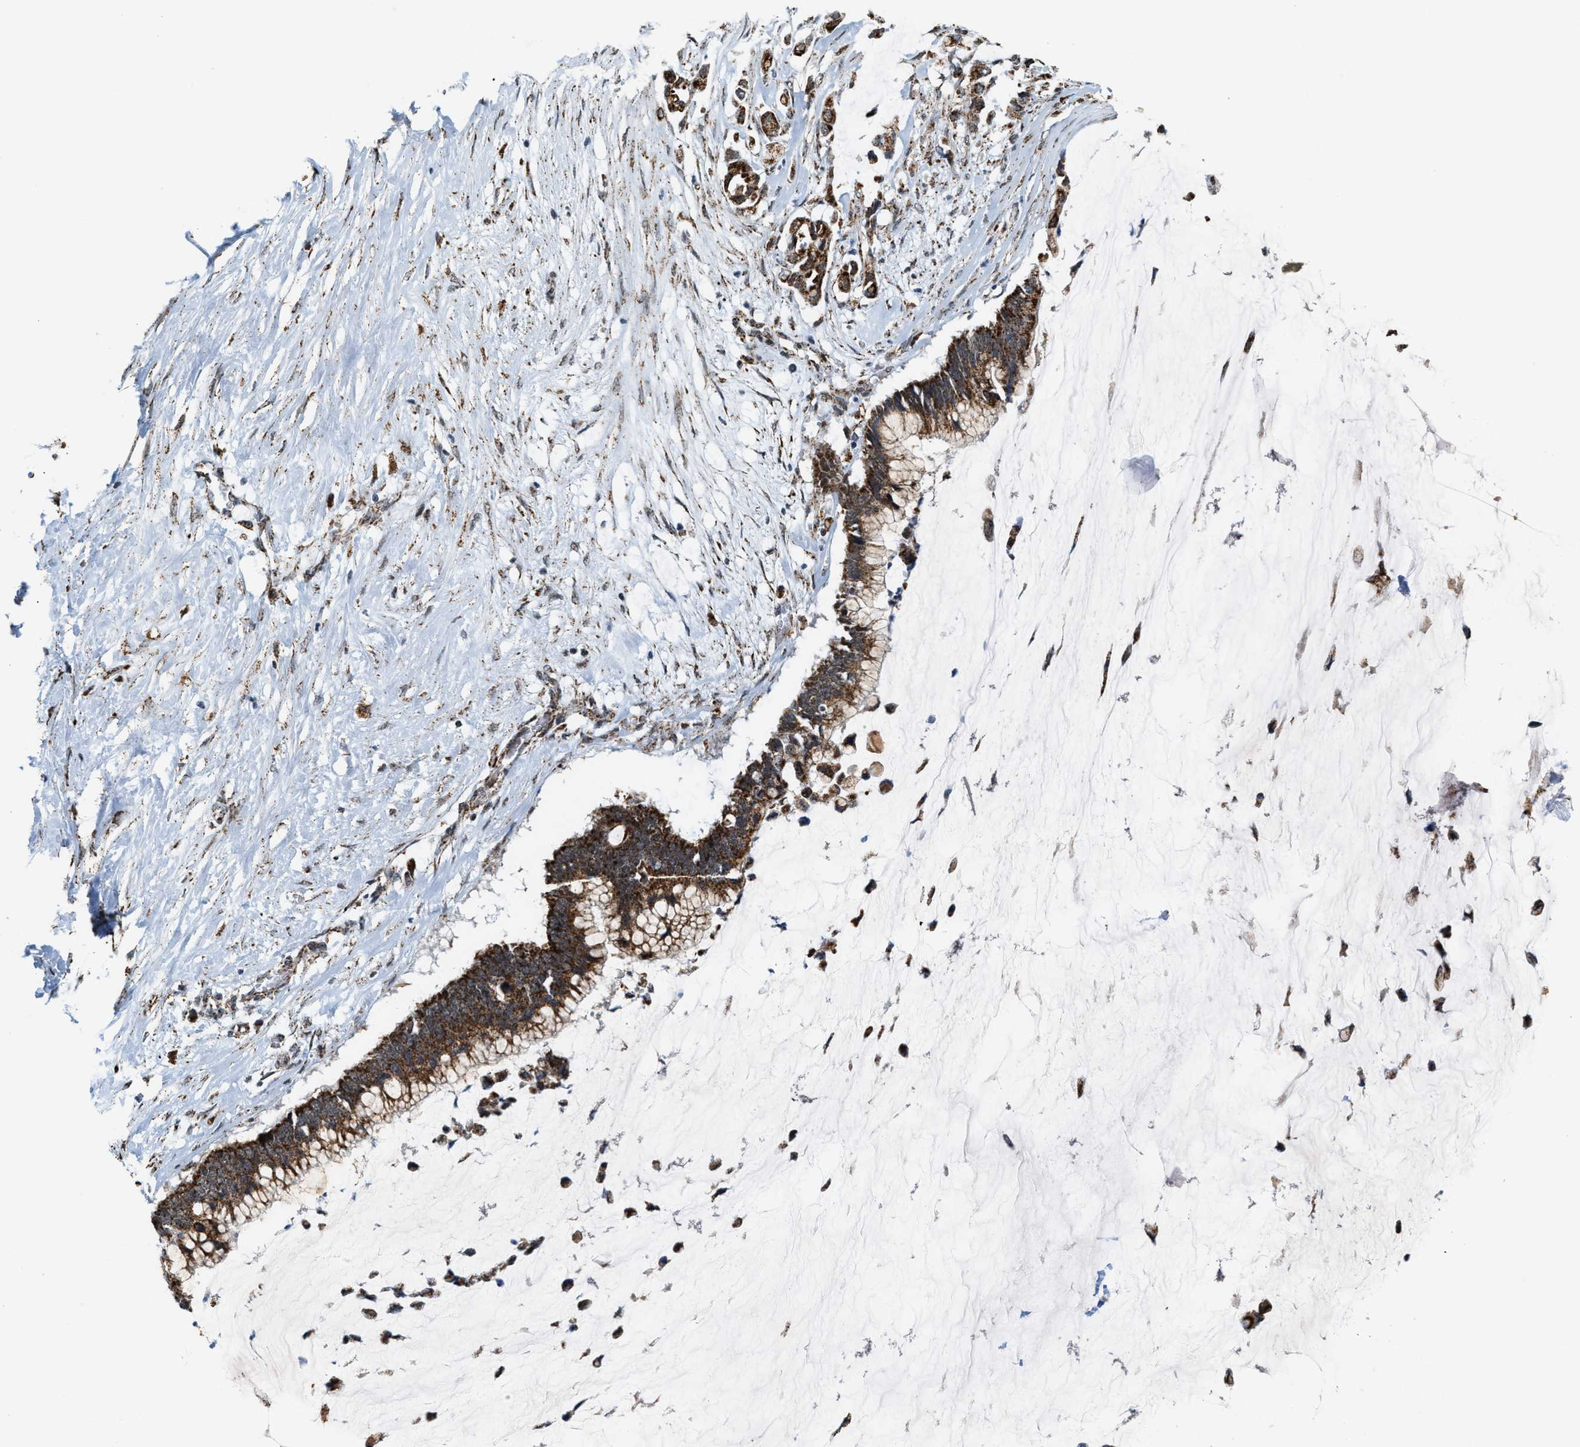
{"staining": {"intensity": "strong", "quantity": ">75%", "location": "cytoplasmic/membranous"}, "tissue": "pancreatic cancer", "cell_type": "Tumor cells", "image_type": "cancer", "snomed": [{"axis": "morphology", "description": "Adenocarcinoma, NOS"}, {"axis": "topography", "description": "Pancreas"}], "caption": "A micrograph of human adenocarcinoma (pancreatic) stained for a protein demonstrates strong cytoplasmic/membranous brown staining in tumor cells.", "gene": "HIBADH", "patient": {"sex": "male", "age": 41}}